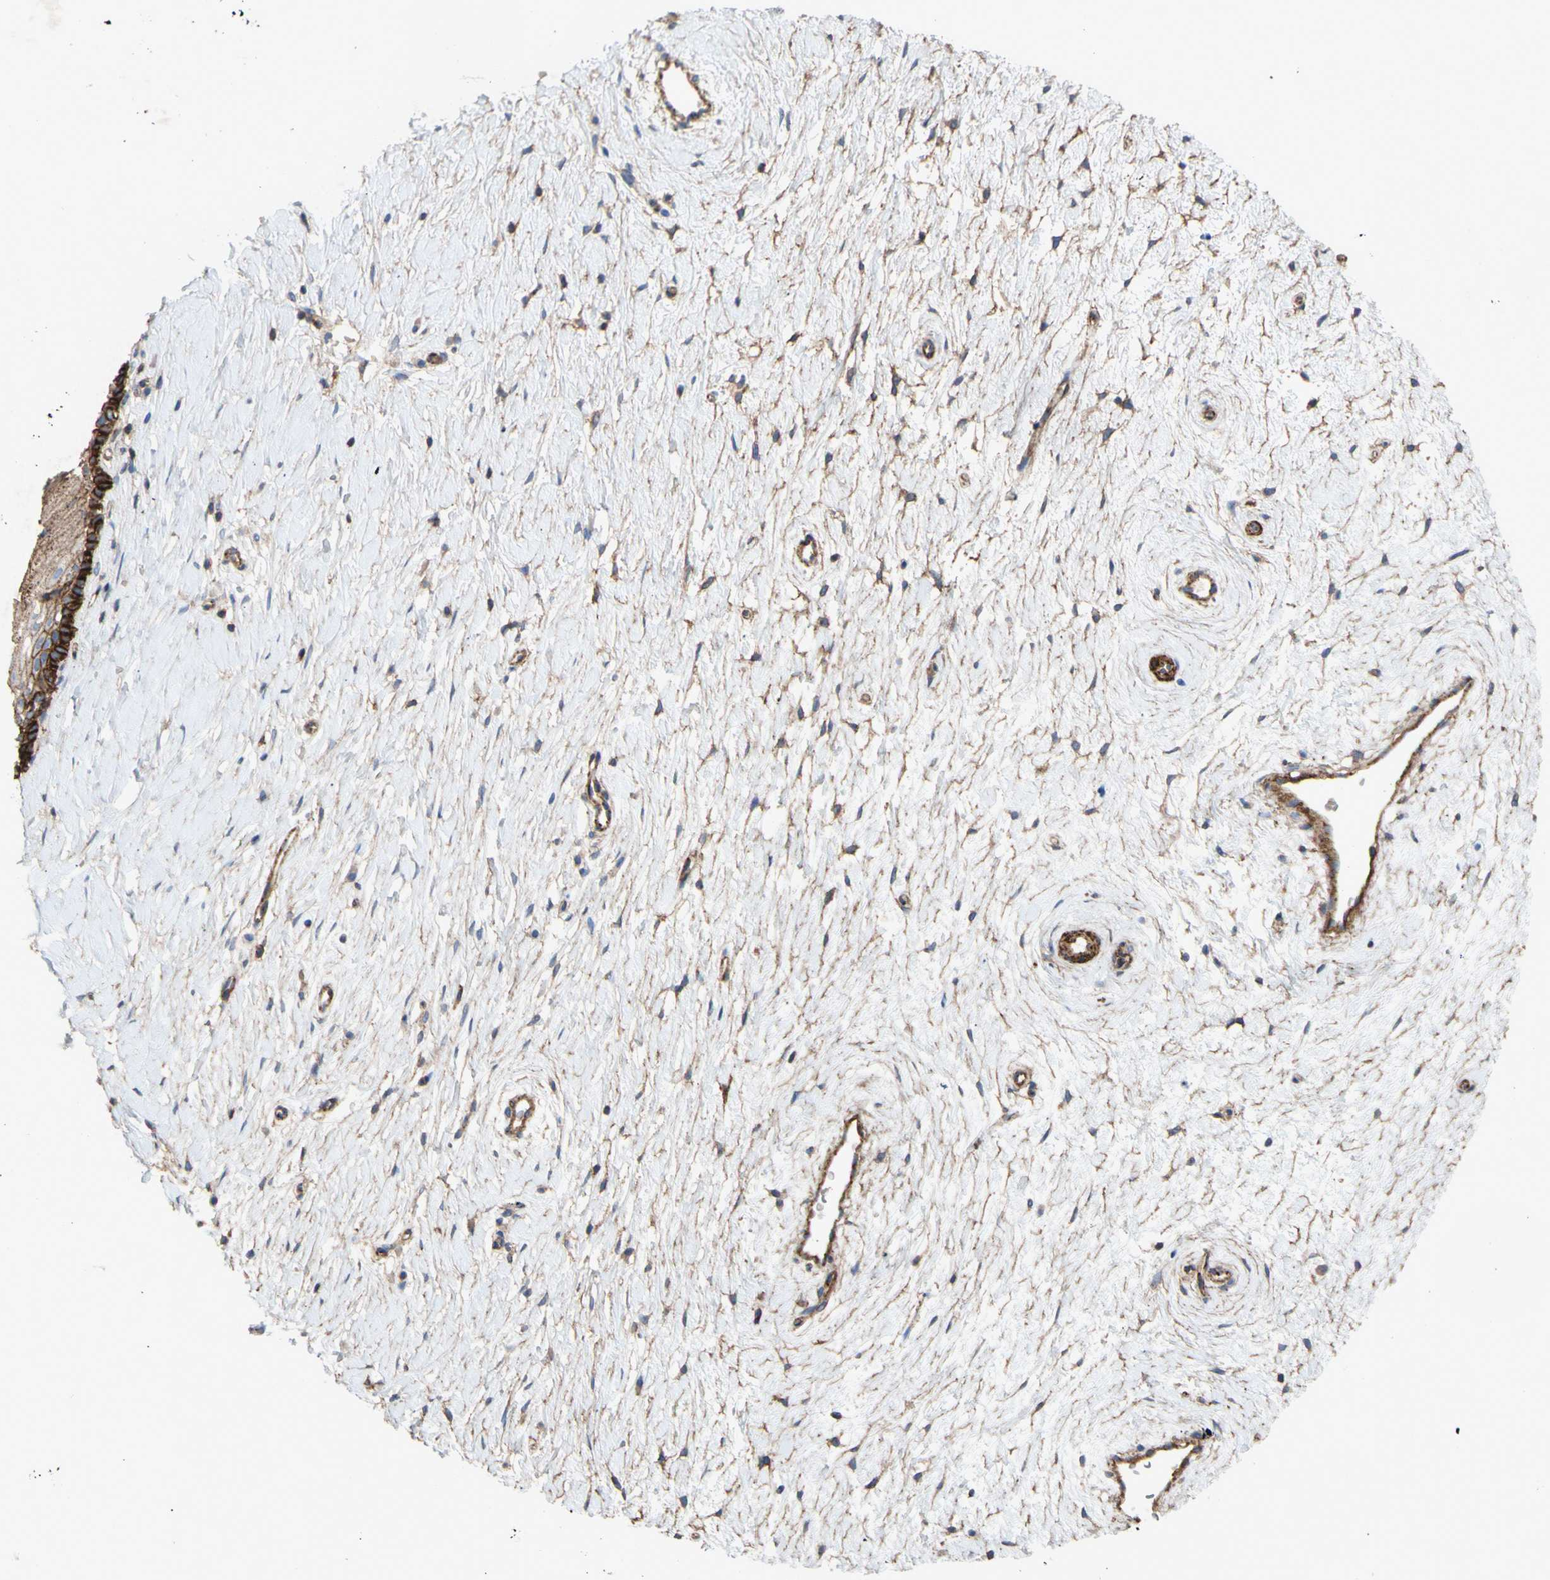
{"staining": {"intensity": "strong", "quantity": ">75%", "location": "cytoplasmic/membranous"}, "tissue": "cervix", "cell_type": "Glandular cells", "image_type": "normal", "snomed": [{"axis": "morphology", "description": "Normal tissue, NOS"}, {"axis": "topography", "description": "Cervix"}], "caption": "The histopathology image reveals immunohistochemical staining of normal cervix. There is strong cytoplasmic/membranous staining is identified in approximately >75% of glandular cells.", "gene": "ATP2A3", "patient": {"sex": "female", "age": 39}}